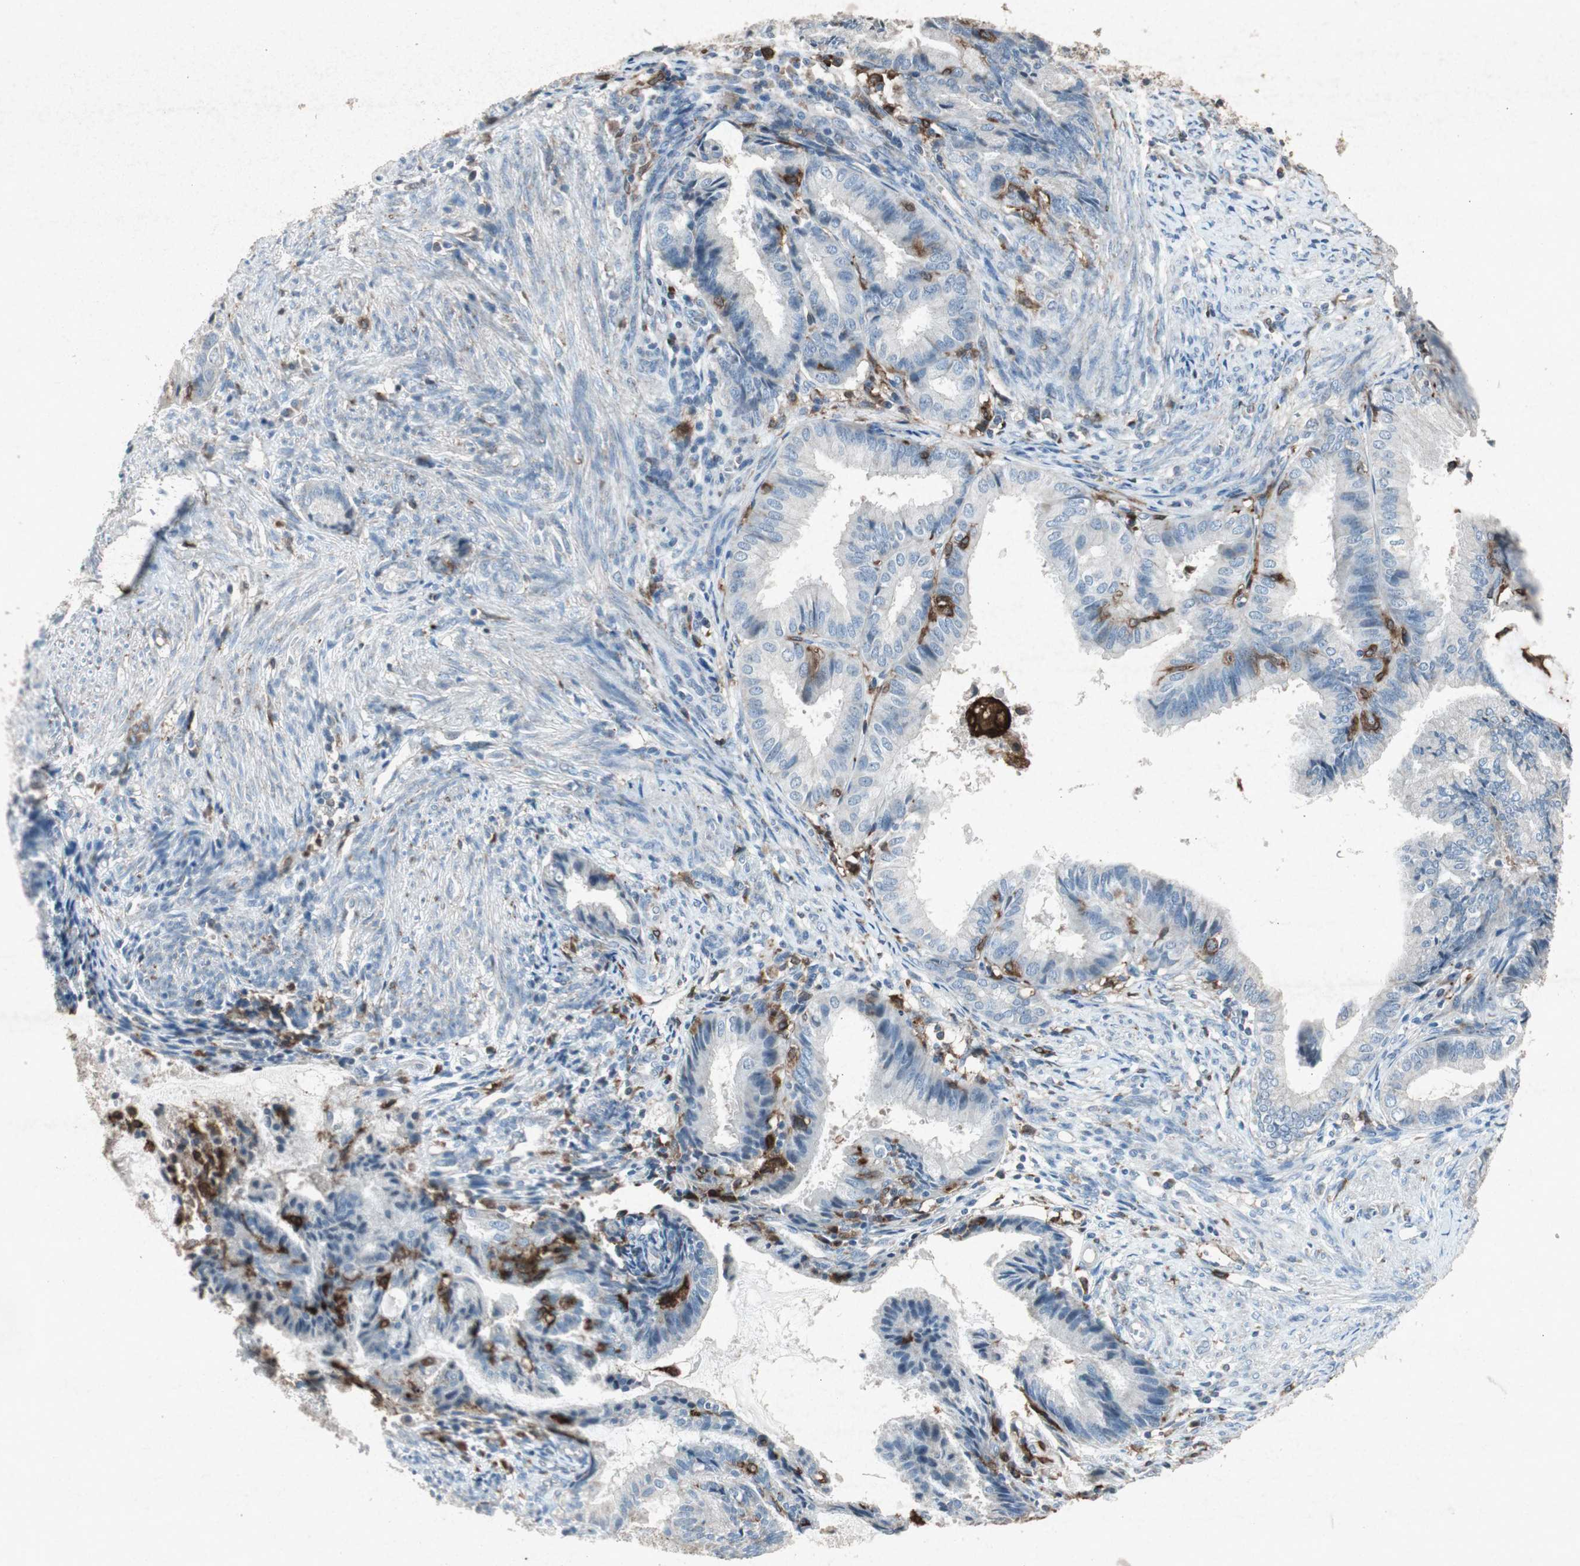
{"staining": {"intensity": "negative", "quantity": "none", "location": "none"}, "tissue": "endometrial cancer", "cell_type": "Tumor cells", "image_type": "cancer", "snomed": [{"axis": "morphology", "description": "Adenocarcinoma, NOS"}, {"axis": "topography", "description": "Endometrium"}], "caption": "Tumor cells are negative for brown protein staining in endometrial adenocarcinoma.", "gene": "TYROBP", "patient": {"sex": "female", "age": 86}}